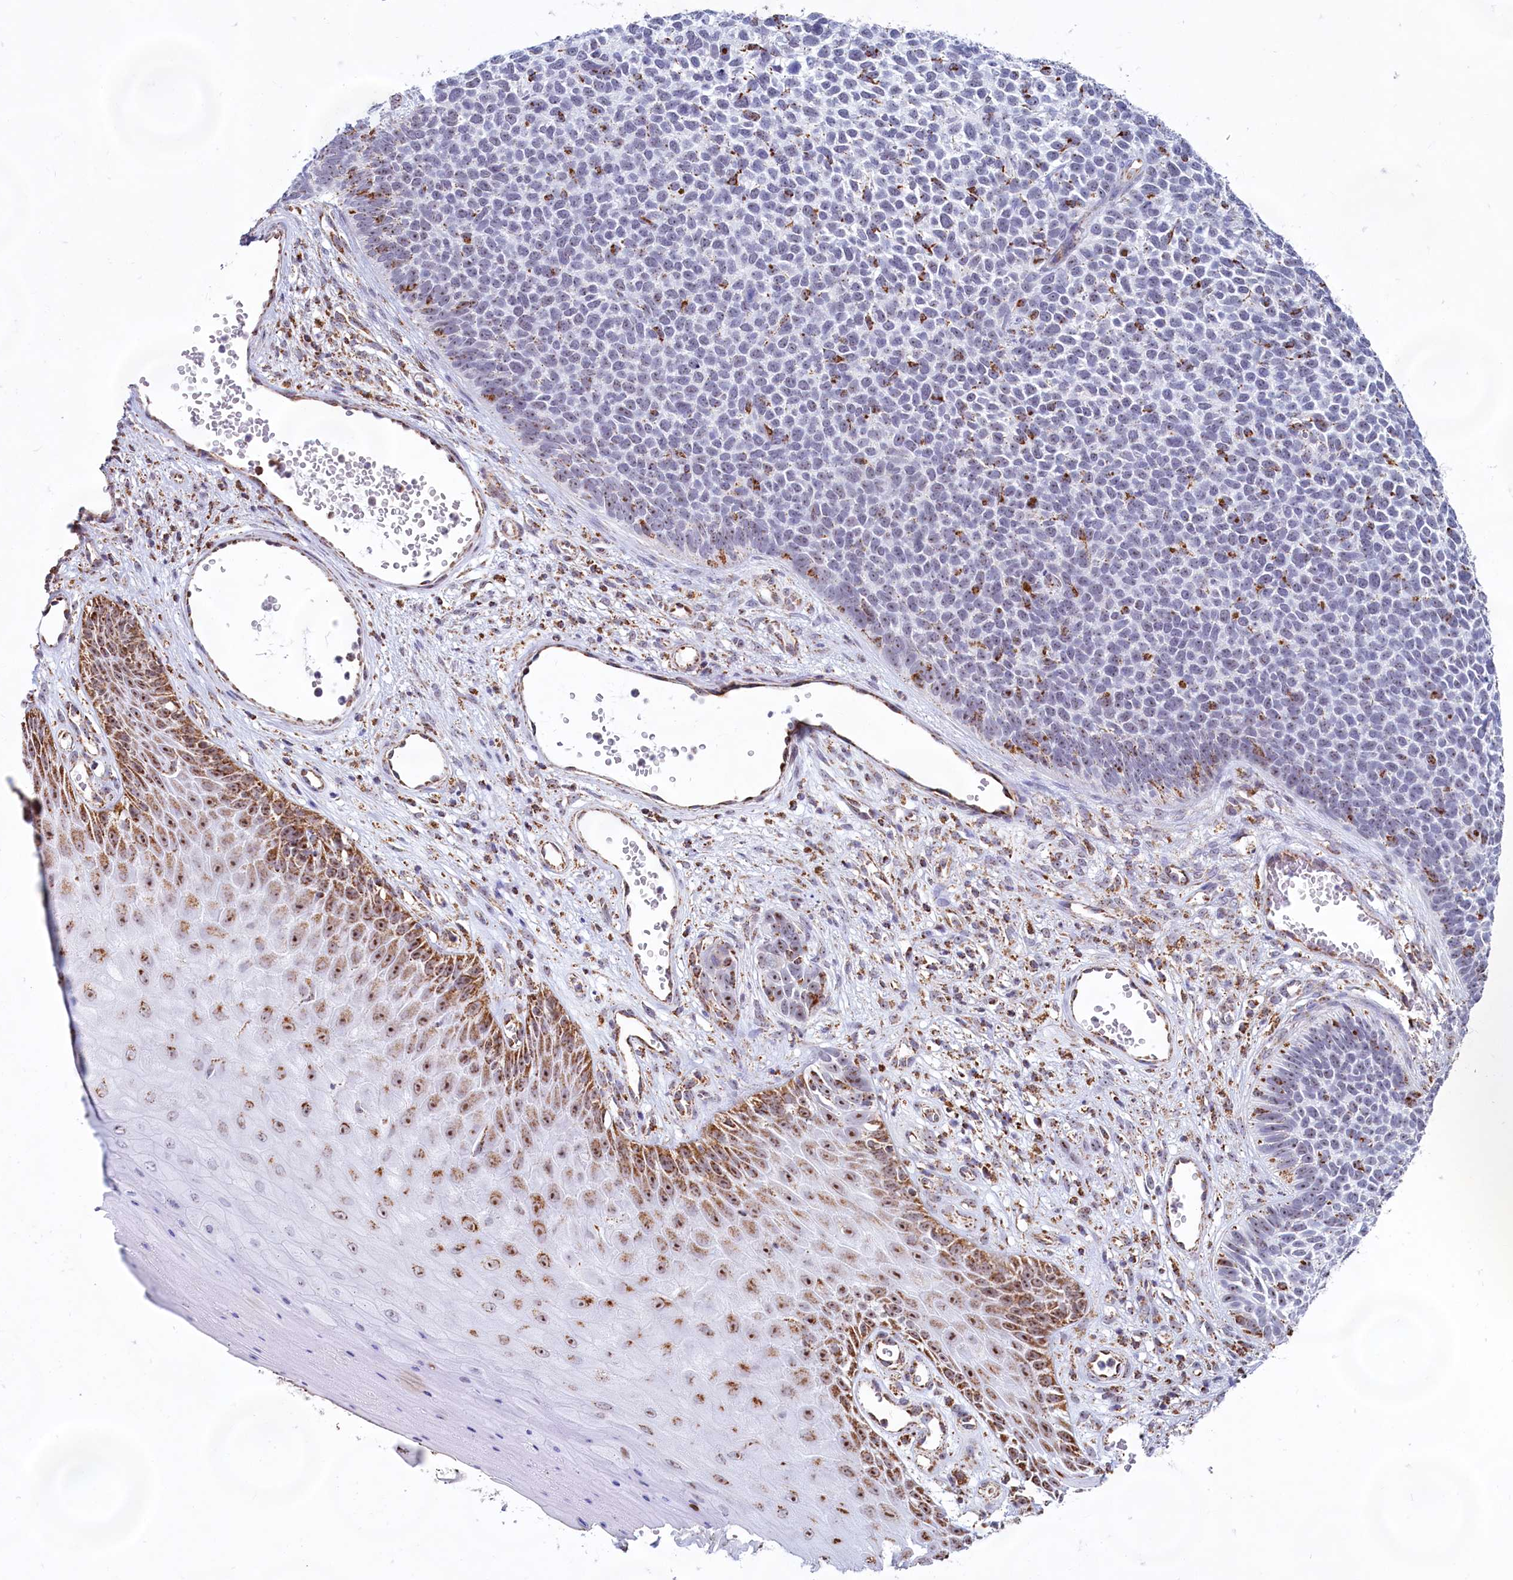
{"staining": {"intensity": "moderate", "quantity": "<25%", "location": "cytoplasmic/membranous"}, "tissue": "skin cancer", "cell_type": "Tumor cells", "image_type": "cancer", "snomed": [{"axis": "morphology", "description": "Basal cell carcinoma"}, {"axis": "topography", "description": "Skin"}], "caption": "The immunohistochemical stain labels moderate cytoplasmic/membranous expression in tumor cells of skin cancer tissue. The staining is performed using DAB brown chromogen to label protein expression. The nuclei are counter-stained blue using hematoxylin.", "gene": "C1D", "patient": {"sex": "female", "age": 84}}